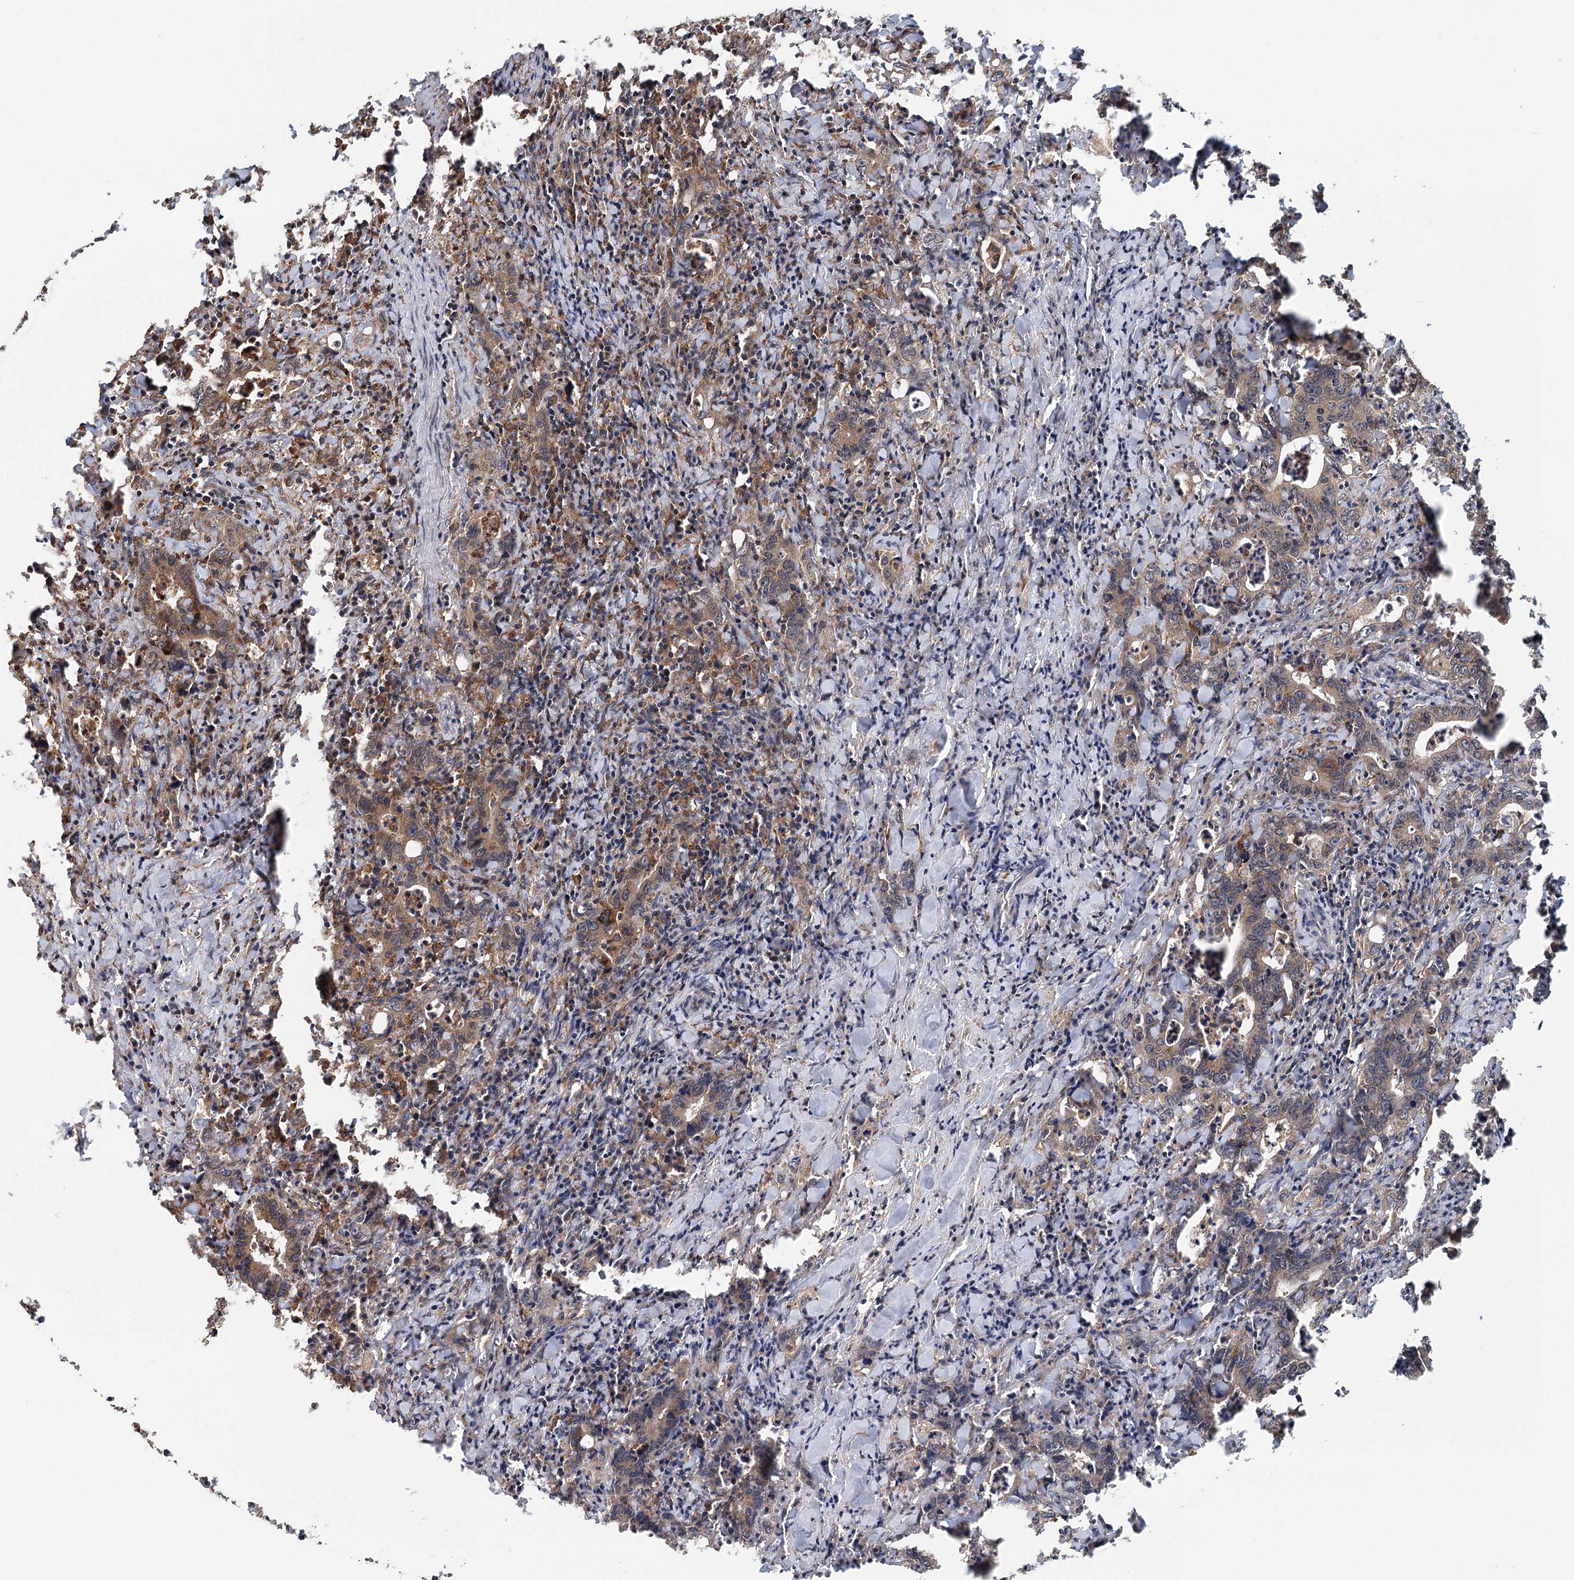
{"staining": {"intensity": "weak", "quantity": "25%-75%", "location": "cytoplasmic/membranous"}, "tissue": "colorectal cancer", "cell_type": "Tumor cells", "image_type": "cancer", "snomed": [{"axis": "morphology", "description": "Adenocarcinoma, NOS"}, {"axis": "topography", "description": "Colon"}], "caption": "Immunohistochemistry (DAB) staining of colorectal cancer demonstrates weak cytoplasmic/membranous protein positivity in about 25%-75% of tumor cells. The staining is performed using DAB (3,3'-diaminobenzidine) brown chromogen to label protein expression. The nuclei are counter-stained blue using hematoxylin.", "gene": "RNF111", "patient": {"sex": "female", "age": 75}}